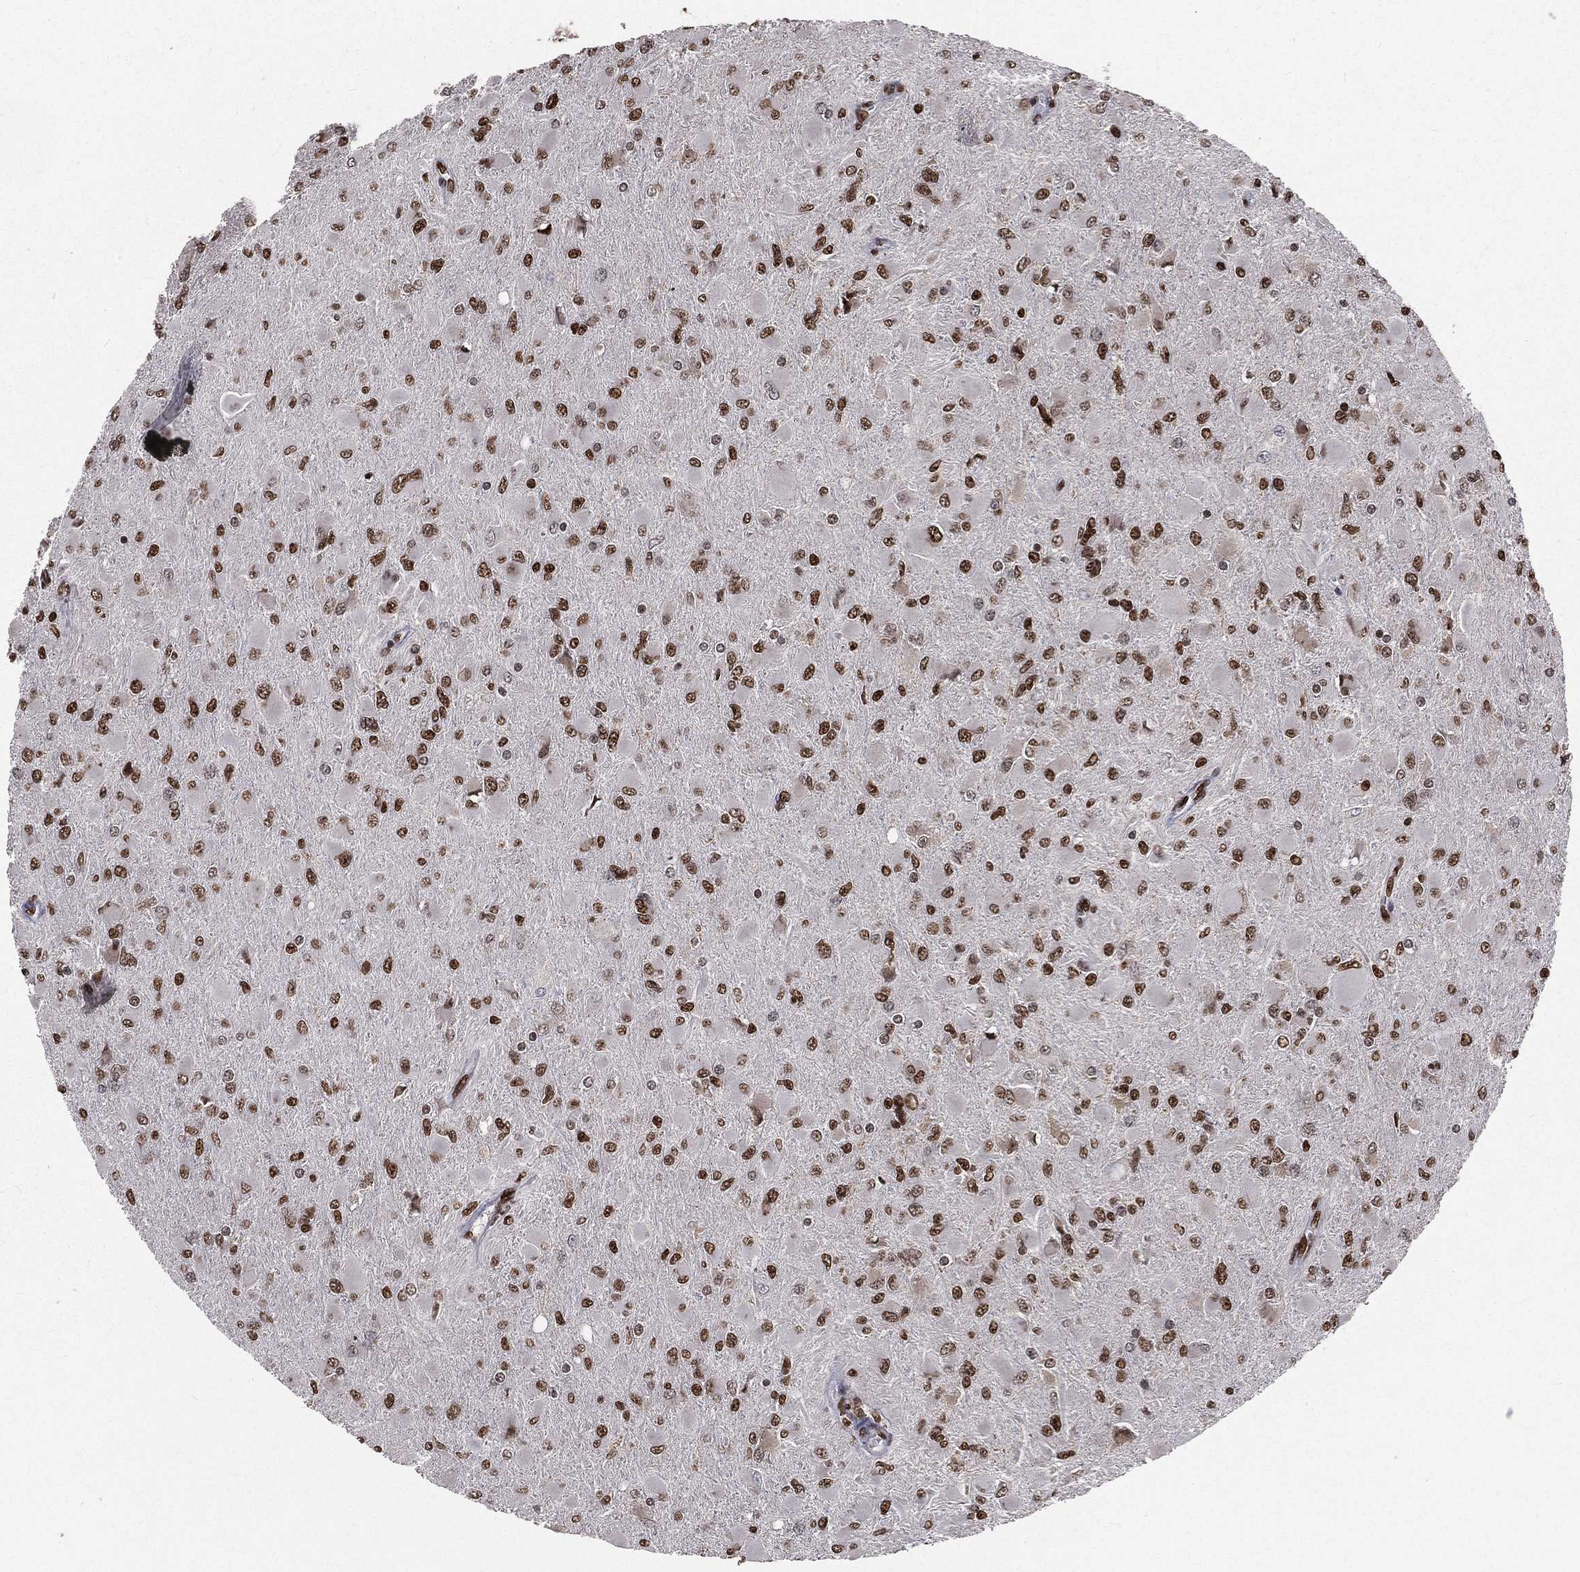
{"staining": {"intensity": "strong", "quantity": ">75%", "location": "nuclear"}, "tissue": "glioma", "cell_type": "Tumor cells", "image_type": "cancer", "snomed": [{"axis": "morphology", "description": "Glioma, malignant, High grade"}, {"axis": "topography", "description": "Cerebral cortex"}], "caption": "Tumor cells exhibit high levels of strong nuclear staining in about >75% of cells in glioma. (brown staining indicates protein expression, while blue staining denotes nuclei).", "gene": "POLB", "patient": {"sex": "female", "age": 36}}